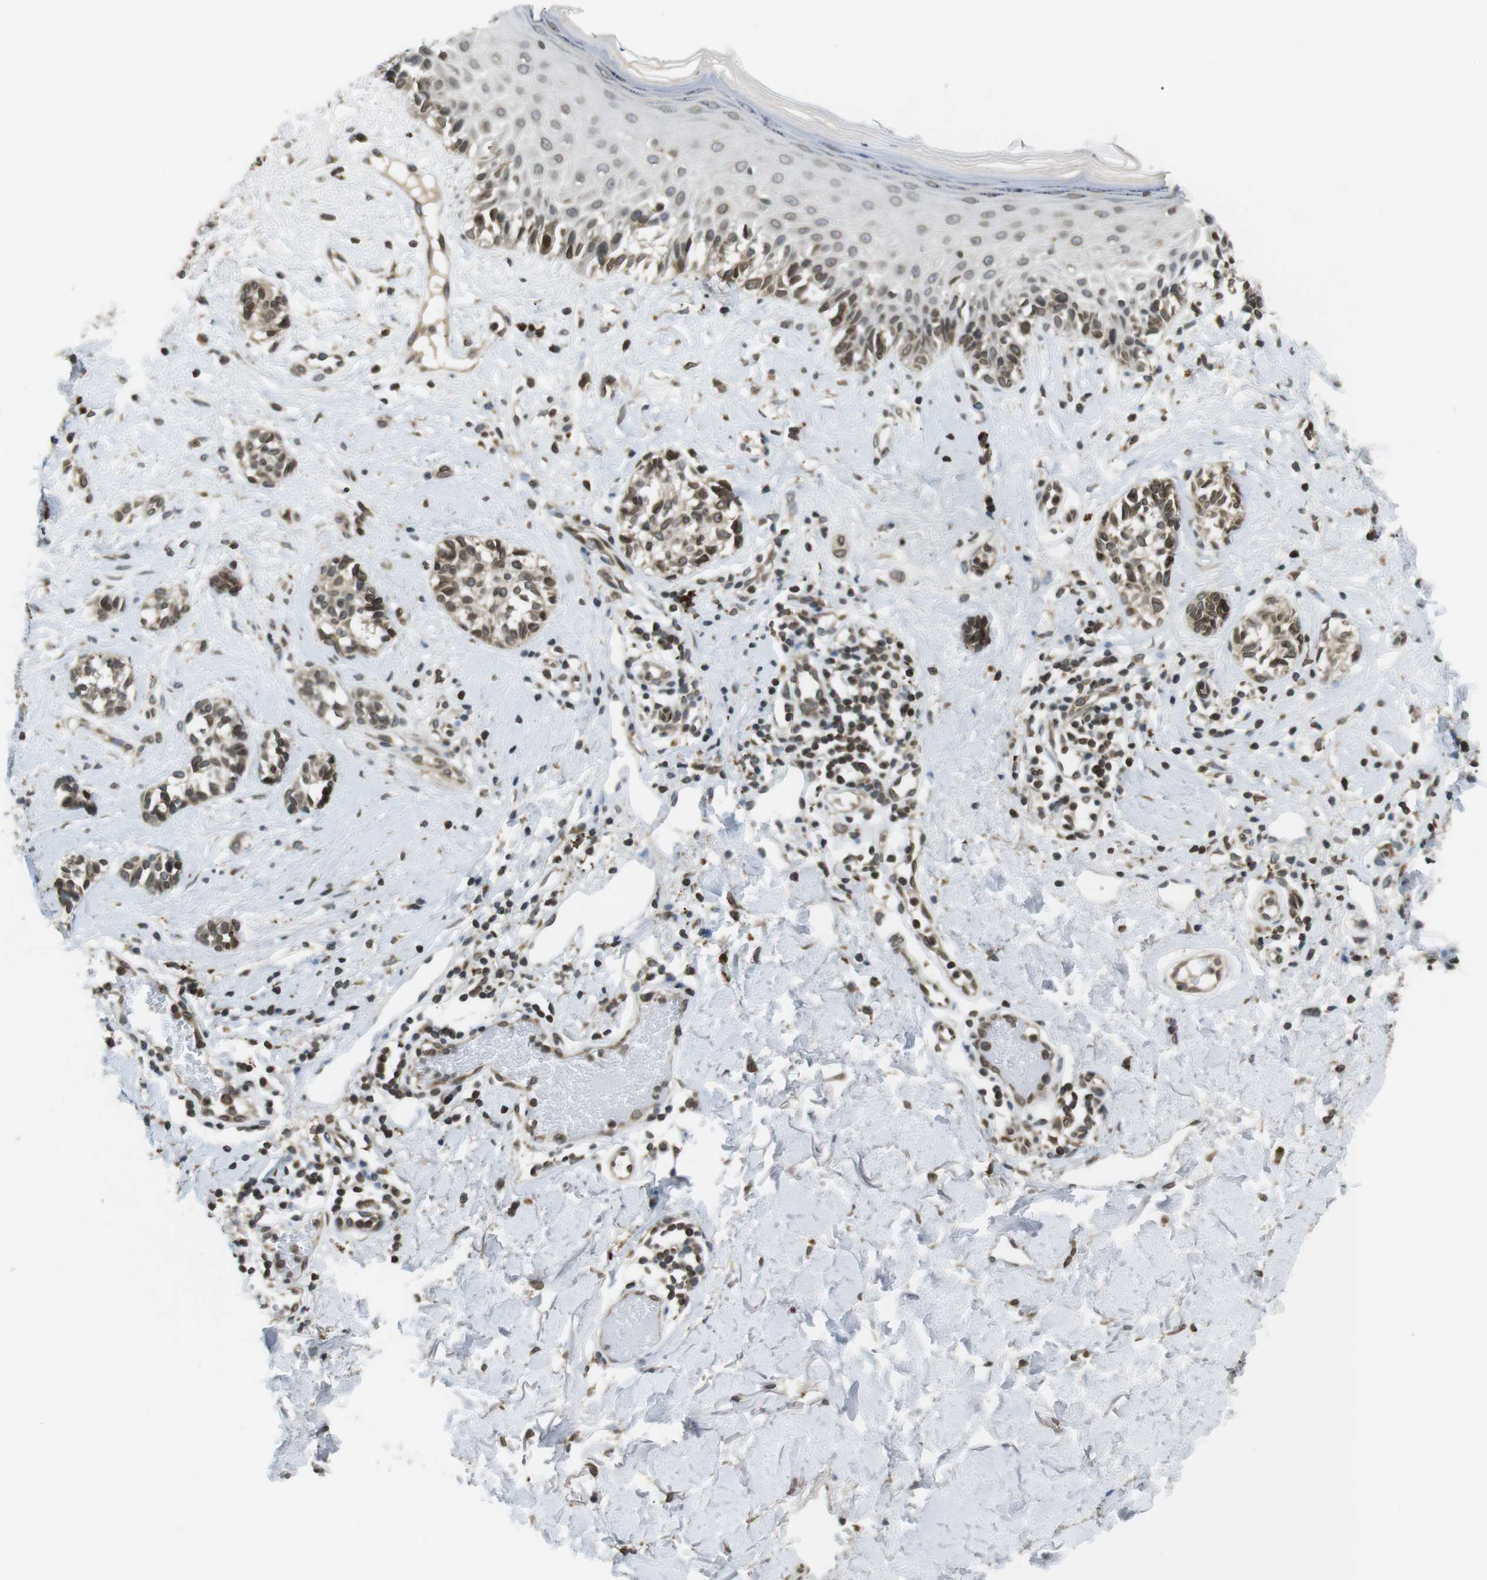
{"staining": {"intensity": "moderate", "quantity": ">75%", "location": "cytoplasmic/membranous,nuclear"}, "tissue": "melanoma", "cell_type": "Tumor cells", "image_type": "cancer", "snomed": [{"axis": "morphology", "description": "Malignant melanoma, NOS"}, {"axis": "topography", "description": "Skin"}], "caption": "Malignant melanoma tissue displays moderate cytoplasmic/membranous and nuclear positivity in approximately >75% of tumor cells", "gene": "TMX4", "patient": {"sex": "male", "age": 64}}